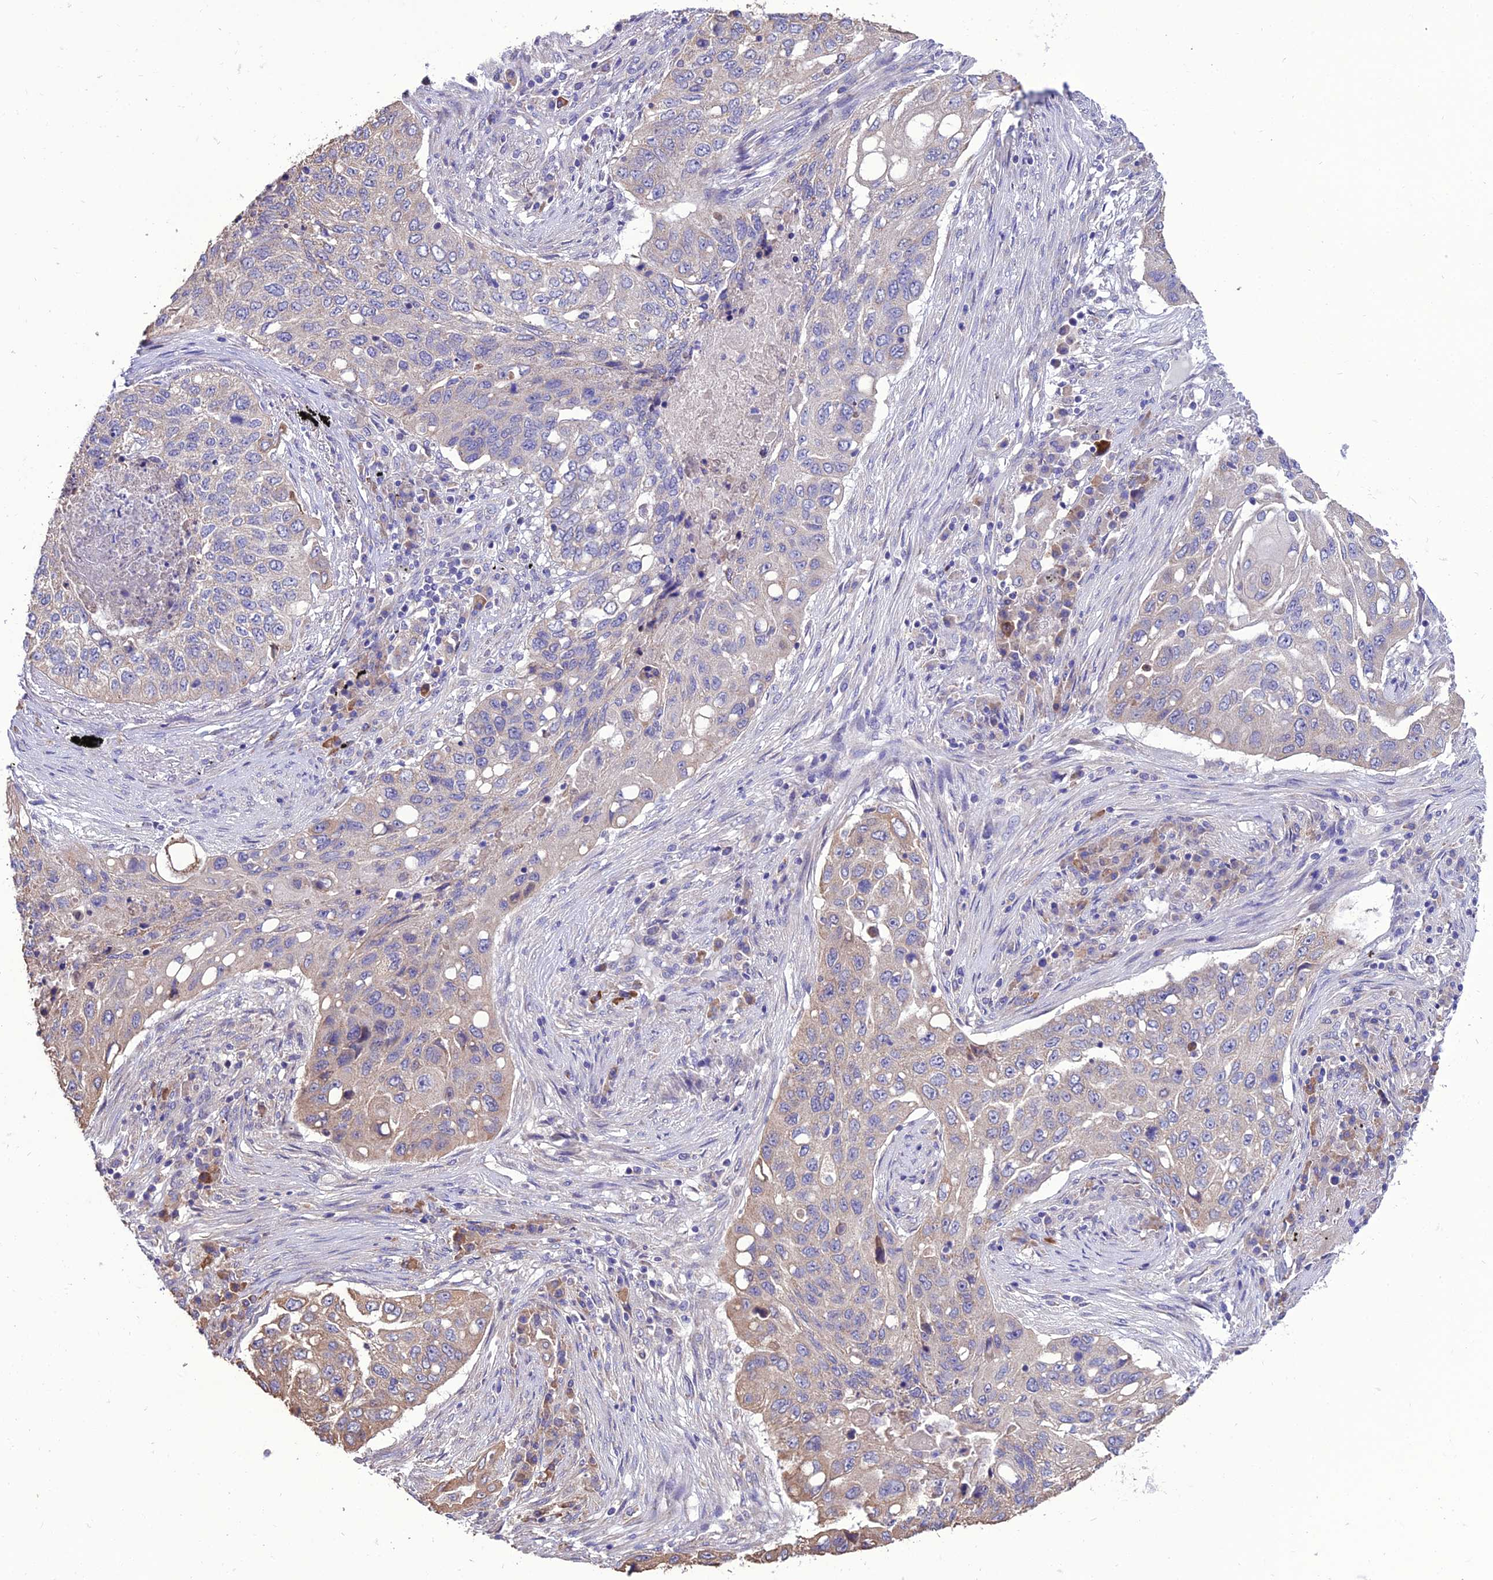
{"staining": {"intensity": "weak", "quantity": "<25%", "location": "cytoplasmic/membranous"}, "tissue": "lung cancer", "cell_type": "Tumor cells", "image_type": "cancer", "snomed": [{"axis": "morphology", "description": "Squamous cell carcinoma, NOS"}, {"axis": "topography", "description": "Lung"}], "caption": "An image of lung cancer (squamous cell carcinoma) stained for a protein shows no brown staining in tumor cells. The staining was performed using DAB to visualize the protein expression in brown, while the nuclei were stained in blue with hematoxylin (Magnification: 20x).", "gene": "HOGA1", "patient": {"sex": "female", "age": 63}}